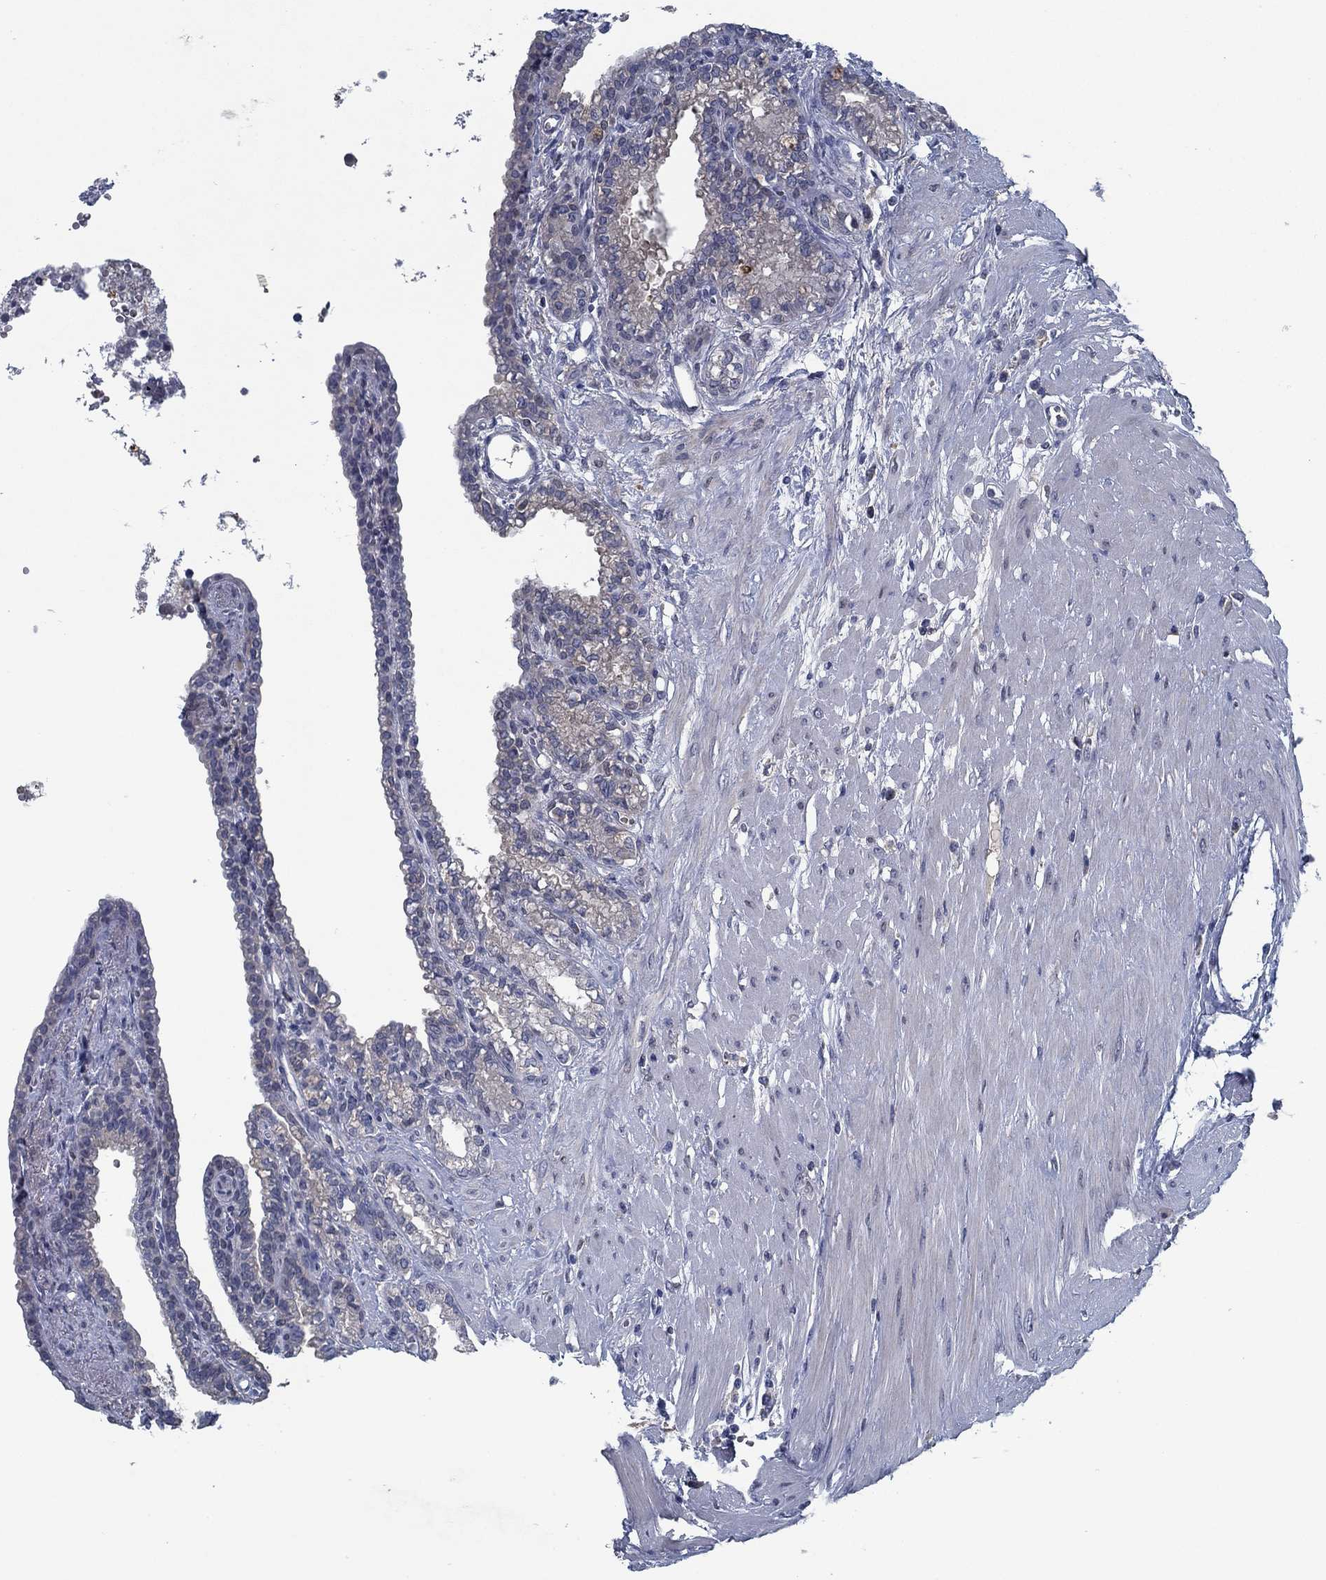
{"staining": {"intensity": "negative", "quantity": "none", "location": "none"}, "tissue": "seminal vesicle", "cell_type": "Glandular cells", "image_type": "normal", "snomed": [{"axis": "morphology", "description": "Normal tissue, NOS"}, {"axis": "morphology", "description": "Urothelial carcinoma, NOS"}, {"axis": "topography", "description": "Urinary bladder"}, {"axis": "topography", "description": "Seminal veicle"}], "caption": "DAB immunohistochemical staining of benign seminal vesicle shows no significant positivity in glandular cells. Nuclei are stained in blue.", "gene": "PNMA8A", "patient": {"sex": "male", "age": 76}}